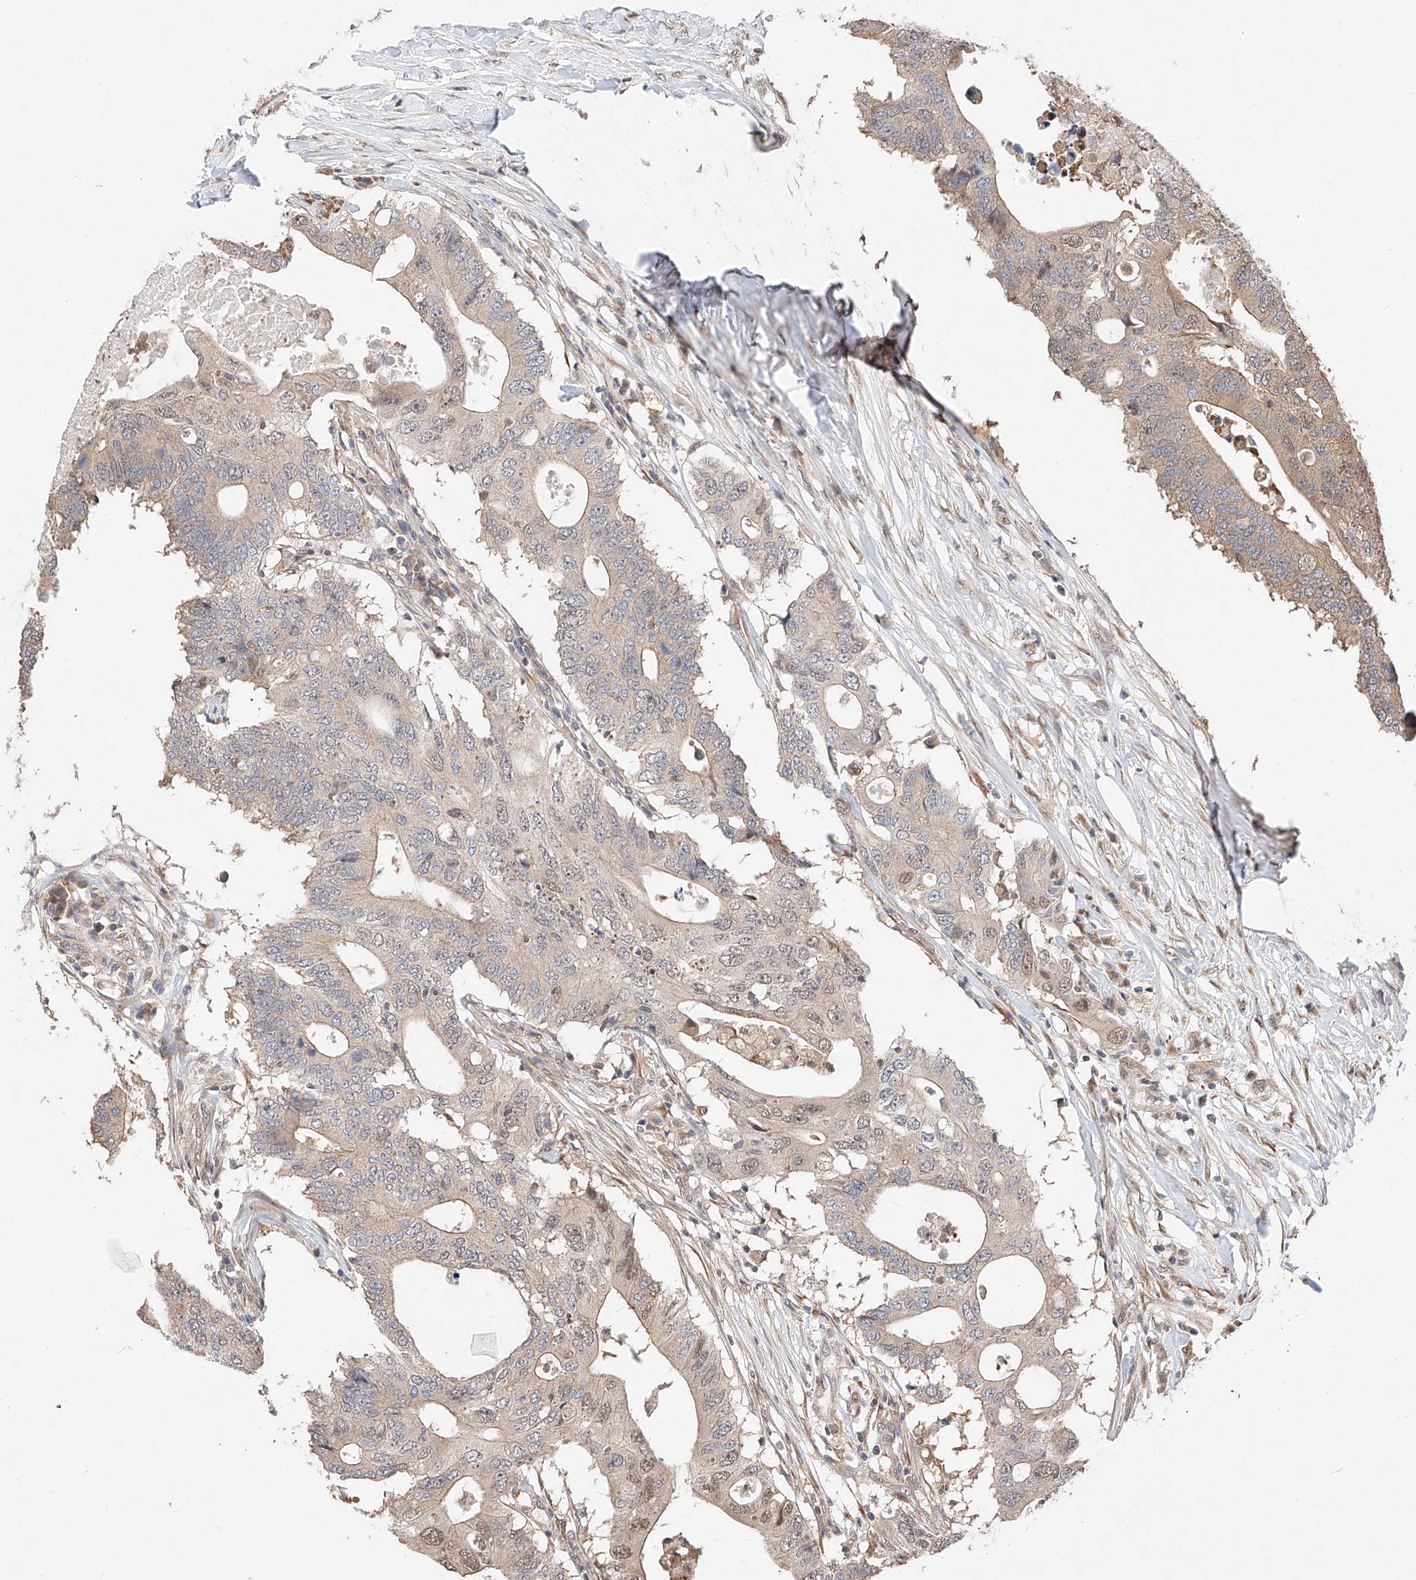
{"staining": {"intensity": "weak", "quantity": "25%-75%", "location": "cytoplasmic/membranous,nuclear"}, "tissue": "colorectal cancer", "cell_type": "Tumor cells", "image_type": "cancer", "snomed": [{"axis": "morphology", "description": "Adenocarcinoma, NOS"}, {"axis": "topography", "description": "Colon"}], "caption": "A micrograph showing weak cytoplasmic/membranous and nuclear positivity in about 25%-75% of tumor cells in colorectal cancer, as visualized by brown immunohistochemical staining.", "gene": "ZSCAN4", "patient": {"sex": "male", "age": 71}}